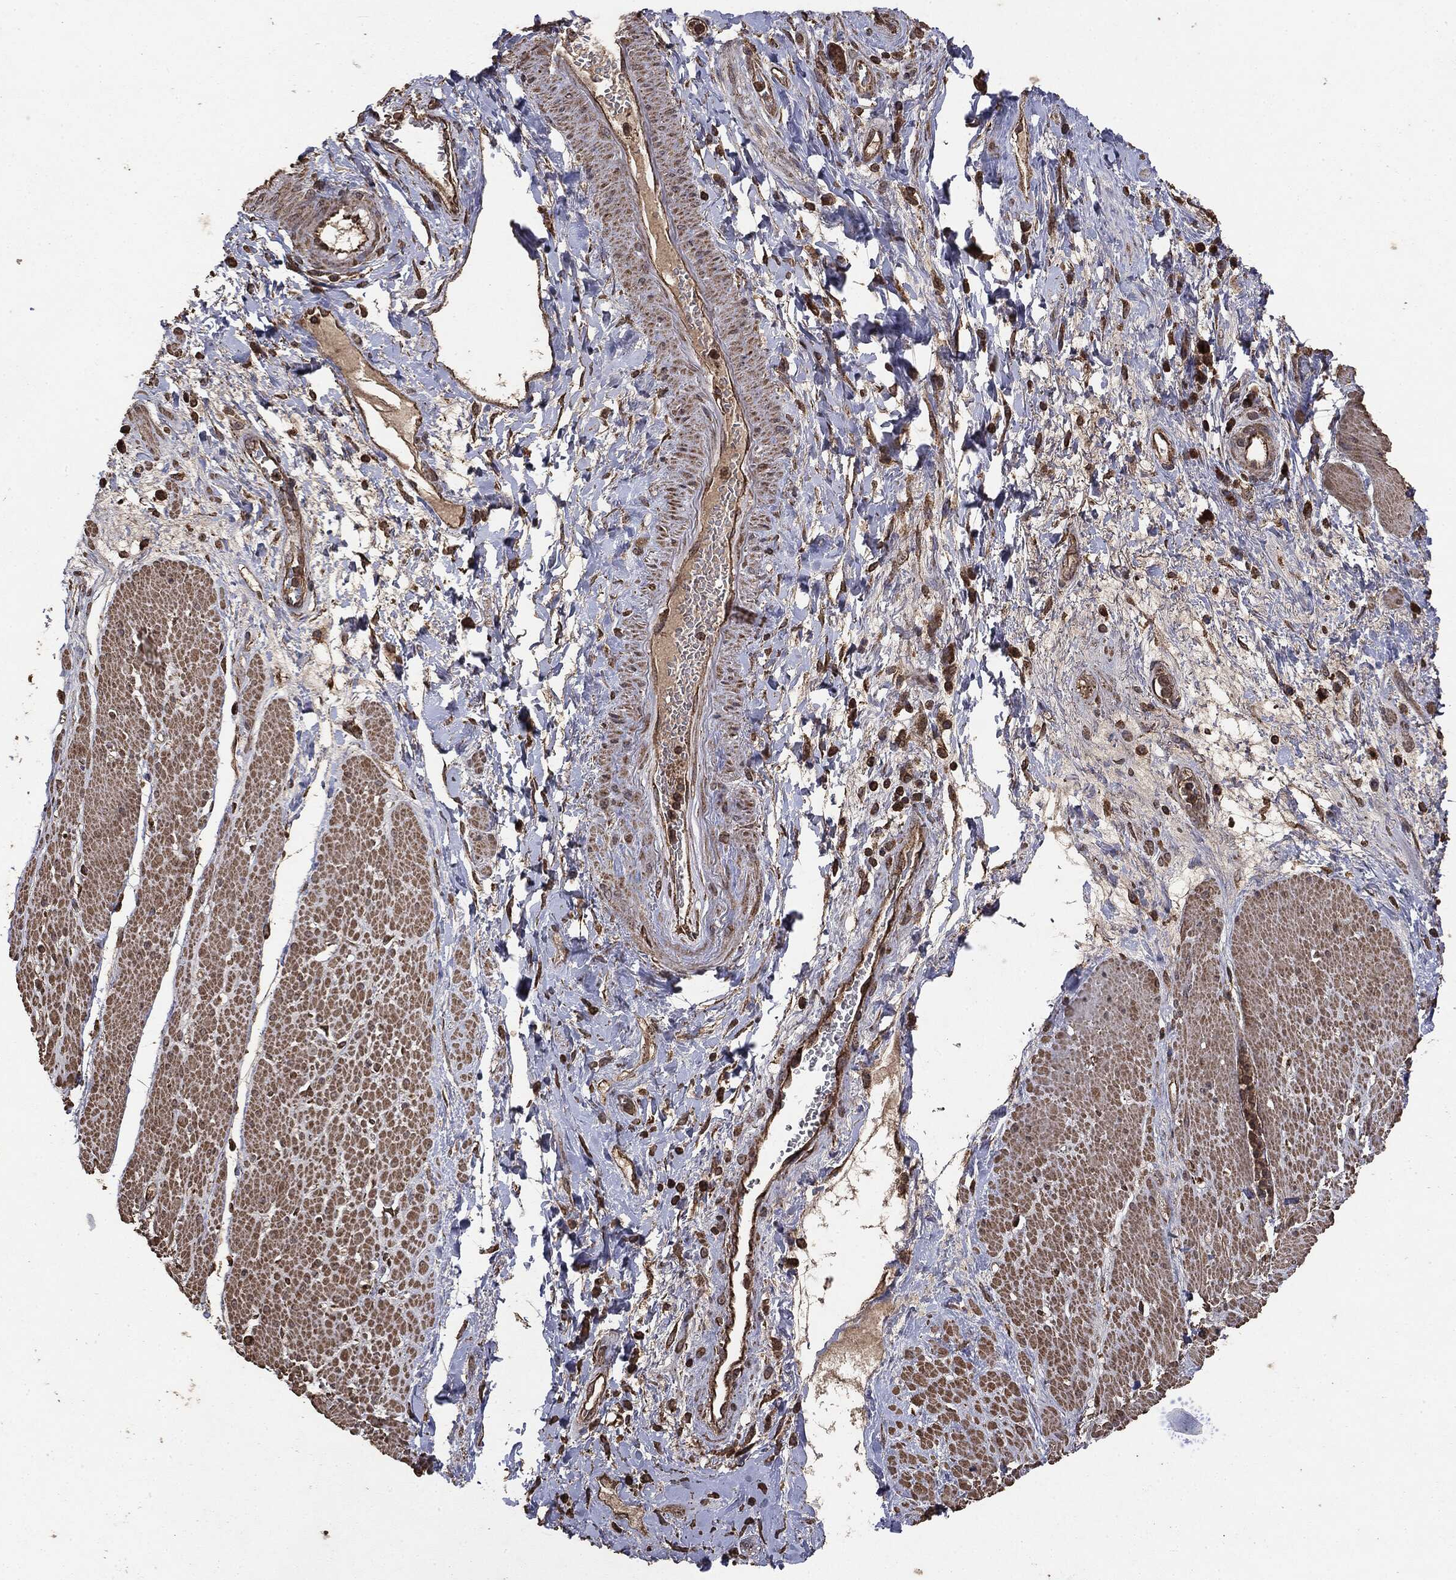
{"staining": {"intensity": "weak", "quantity": "25%-75%", "location": "cytoplasmic/membranous"}, "tissue": "smooth muscle", "cell_type": "Smooth muscle cells", "image_type": "normal", "snomed": [{"axis": "morphology", "description": "Normal tissue, NOS"}, {"axis": "topography", "description": "Soft tissue"}, {"axis": "topography", "description": "Smooth muscle"}], "caption": "The immunohistochemical stain highlights weak cytoplasmic/membranous staining in smooth muscle cells of normal smooth muscle. (IHC, brightfield microscopy, high magnification).", "gene": "MTOR", "patient": {"sex": "male", "age": 72}}